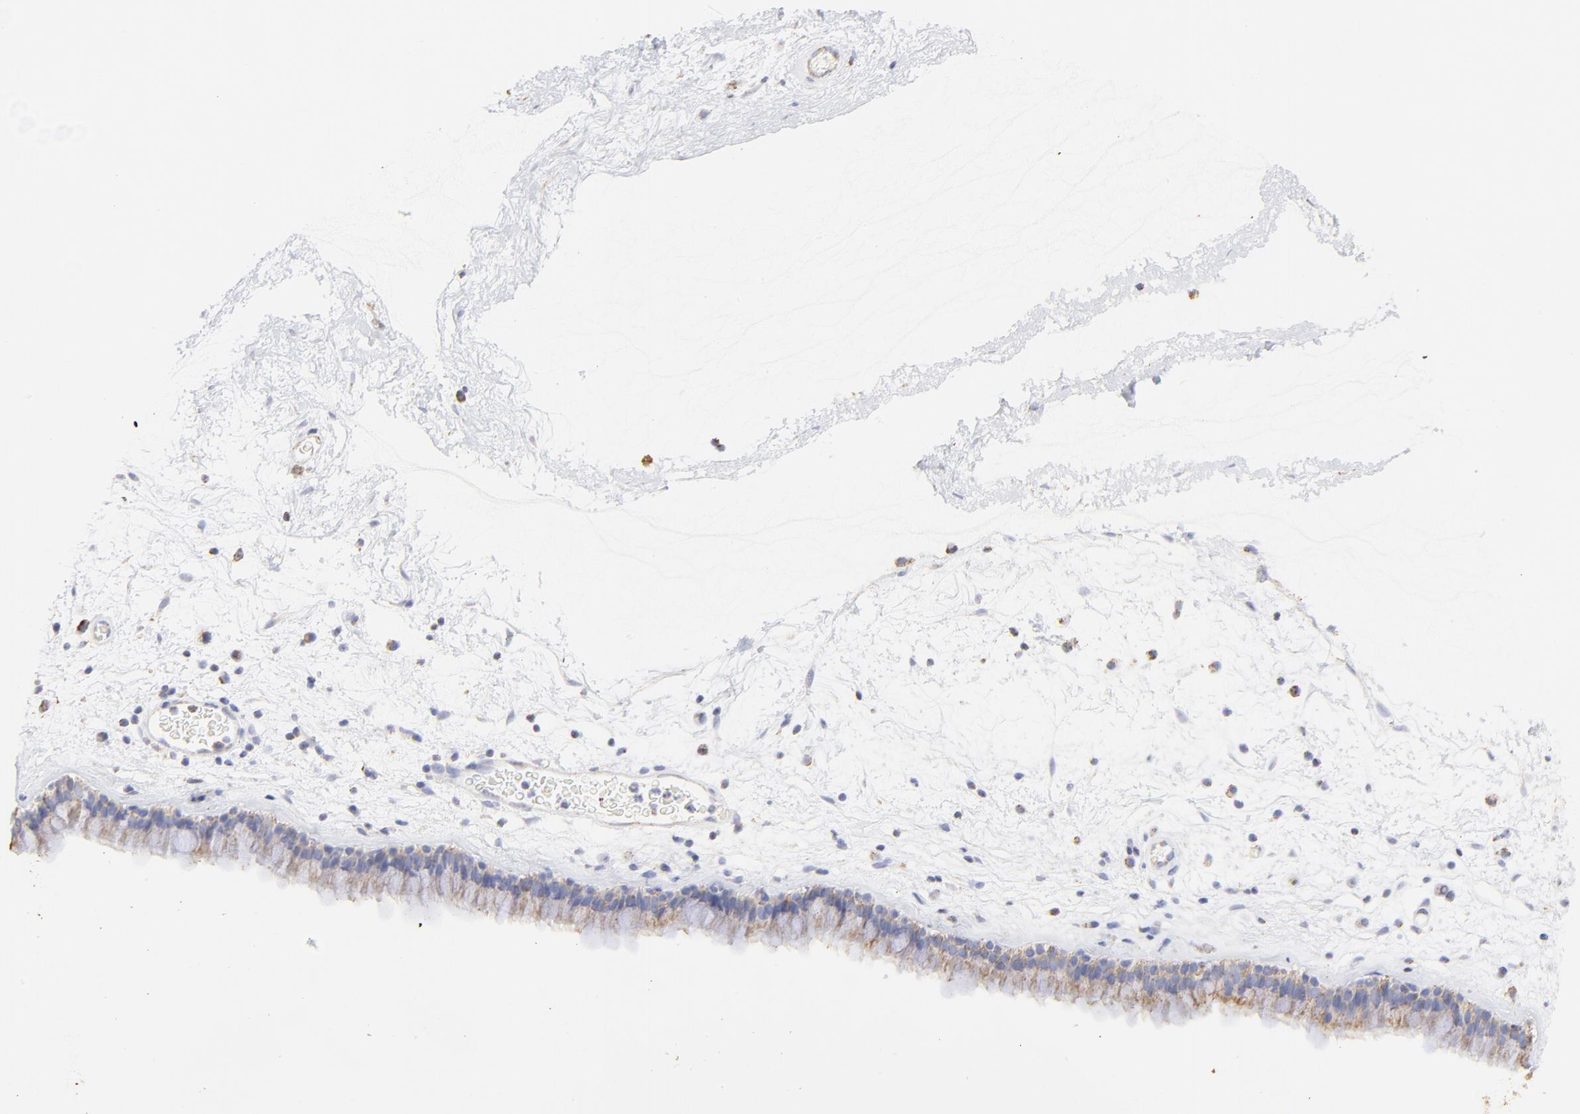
{"staining": {"intensity": "moderate", "quantity": ">75%", "location": "cytoplasmic/membranous"}, "tissue": "nasopharynx", "cell_type": "Respiratory epithelial cells", "image_type": "normal", "snomed": [{"axis": "morphology", "description": "Normal tissue, NOS"}, {"axis": "morphology", "description": "Inflammation, NOS"}, {"axis": "topography", "description": "Nasopharynx"}], "caption": "An image showing moderate cytoplasmic/membranous staining in approximately >75% of respiratory epithelial cells in normal nasopharynx, as visualized by brown immunohistochemical staining.", "gene": "COX4I1", "patient": {"sex": "male", "age": 48}}